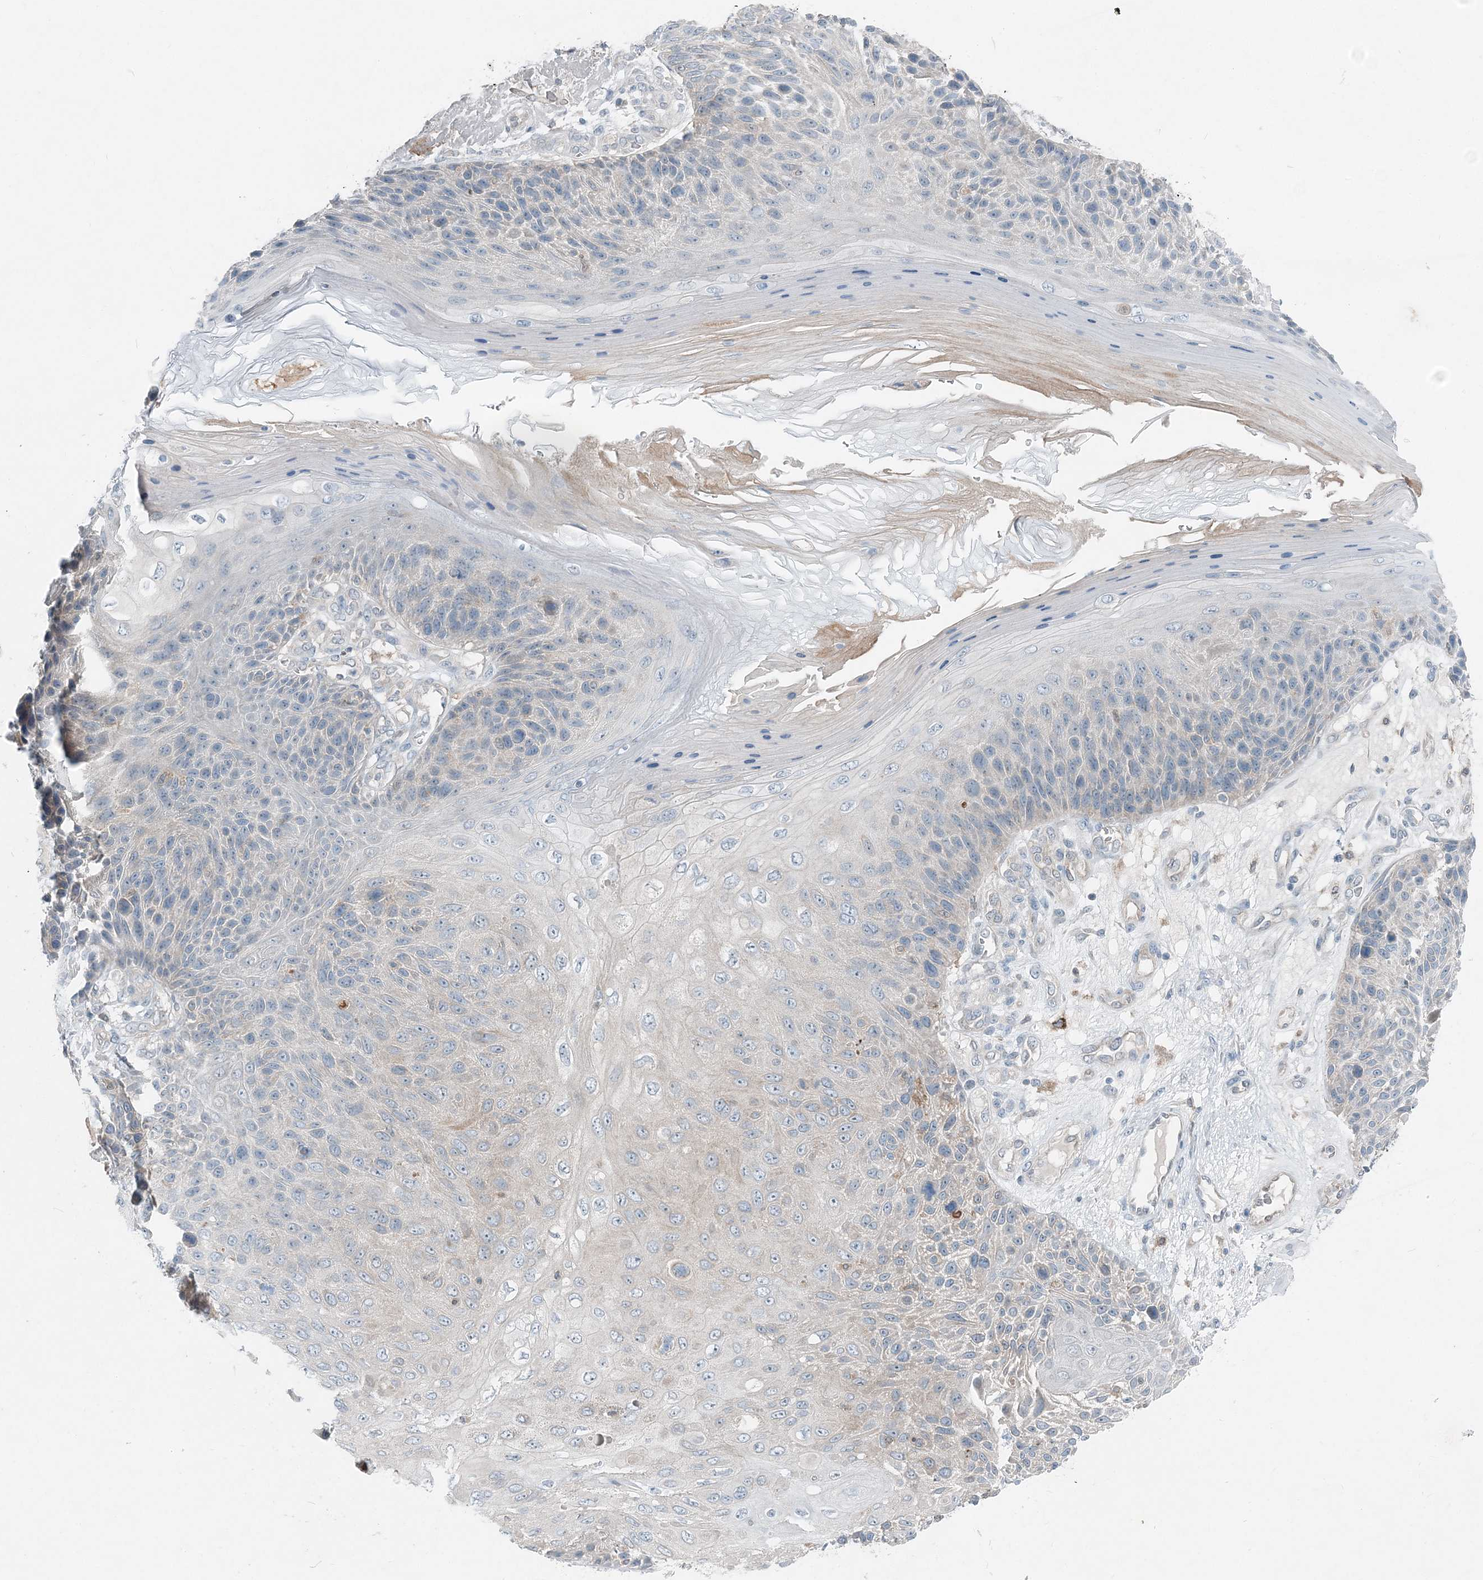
{"staining": {"intensity": "negative", "quantity": "none", "location": "none"}, "tissue": "skin cancer", "cell_type": "Tumor cells", "image_type": "cancer", "snomed": [{"axis": "morphology", "description": "Squamous cell carcinoma, NOS"}, {"axis": "topography", "description": "Skin"}], "caption": "A photomicrograph of skin squamous cell carcinoma stained for a protein exhibits no brown staining in tumor cells.", "gene": "ARMH1", "patient": {"sex": "female", "age": 88}}